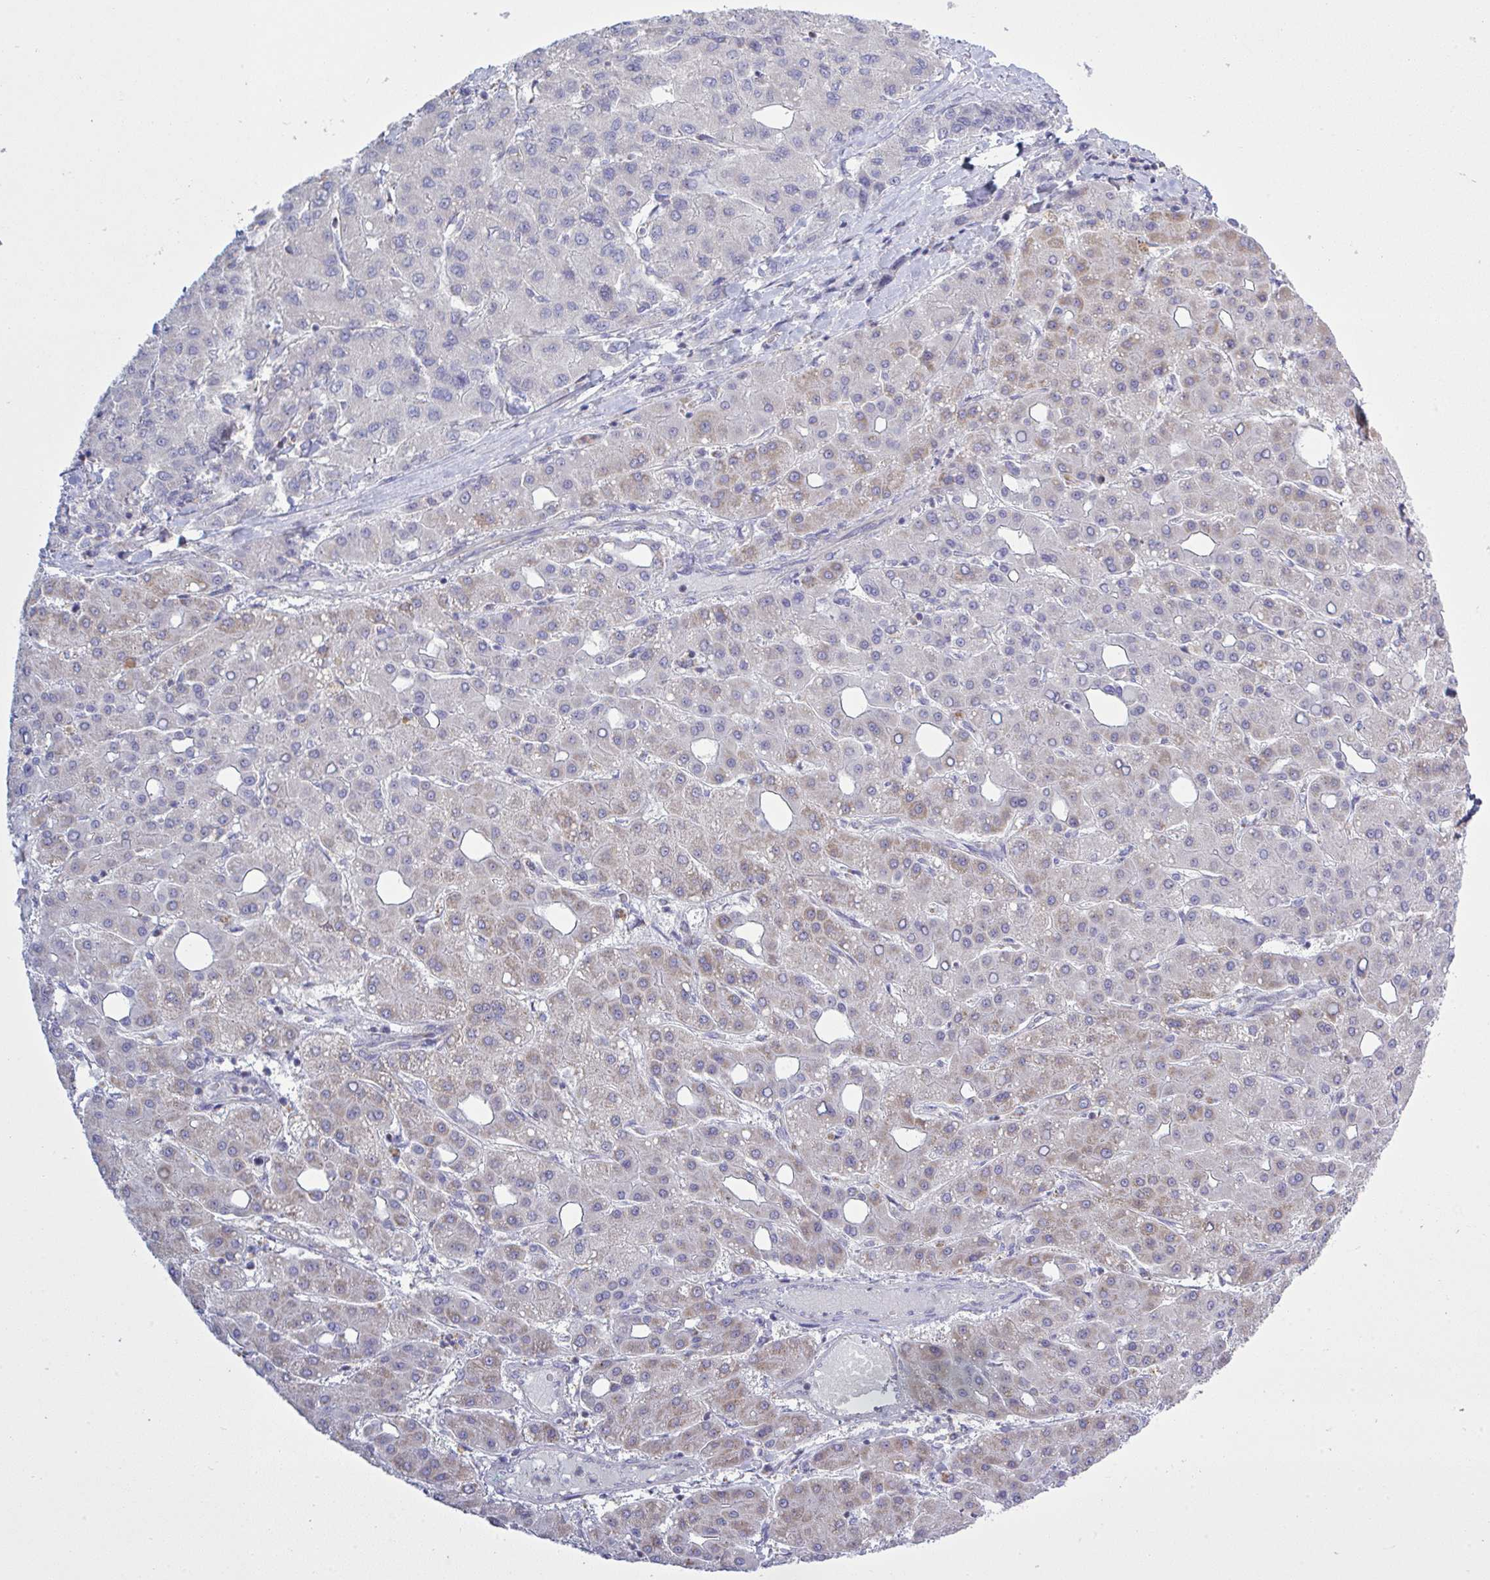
{"staining": {"intensity": "weak", "quantity": "<25%", "location": "cytoplasmic/membranous"}, "tissue": "liver cancer", "cell_type": "Tumor cells", "image_type": "cancer", "snomed": [{"axis": "morphology", "description": "Carcinoma, Hepatocellular, NOS"}, {"axis": "topography", "description": "Liver"}], "caption": "A high-resolution histopathology image shows IHC staining of hepatocellular carcinoma (liver), which displays no significant staining in tumor cells. The staining was performed using DAB to visualize the protein expression in brown, while the nuclei were stained in blue with hematoxylin (Magnification: 20x).", "gene": "NDUFA7", "patient": {"sex": "male", "age": 65}}